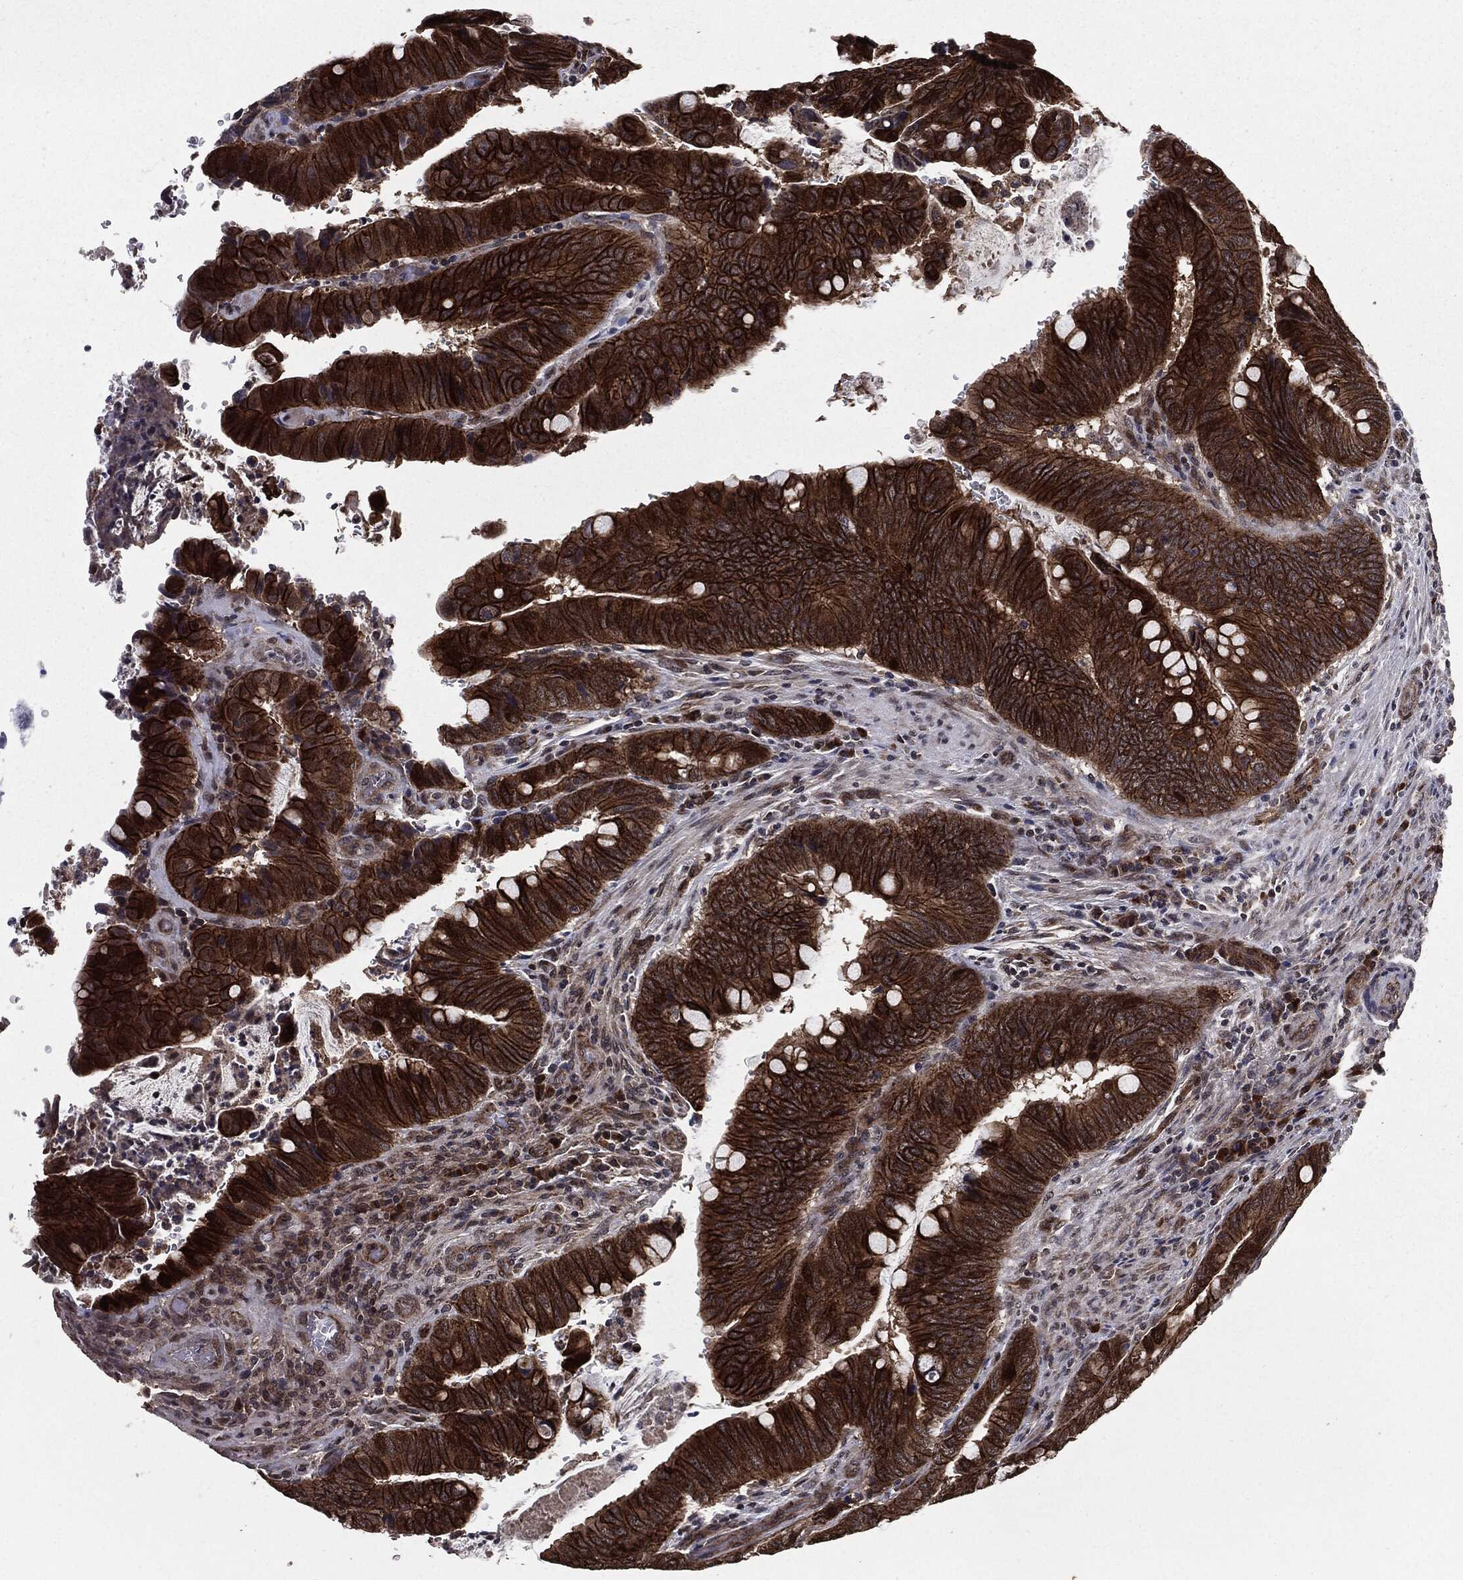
{"staining": {"intensity": "strong", "quantity": ">75%", "location": "cytoplasmic/membranous"}, "tissue": "colorectal cancer", "cell_type": "Tumor cells", "image_type": "cancer", "snomed": [{"axis": "morphology", "description": "Normal tissue, NOS"}, {"axis": "morphology", "description": "Adenocarcinoma, NOS"}, {"axis": "topography", "description": "Rectum"}, {"axis": "topography", "description": "Peripheral nerve tissue"}], "caption": "Colorectal cancer (adenocarcinoma) stained for a protein shows strong cytoplasmic/membranous positivity in tumor cells.", "gene": "PTPA", "patient": {"sex": "male", "age": 92}}